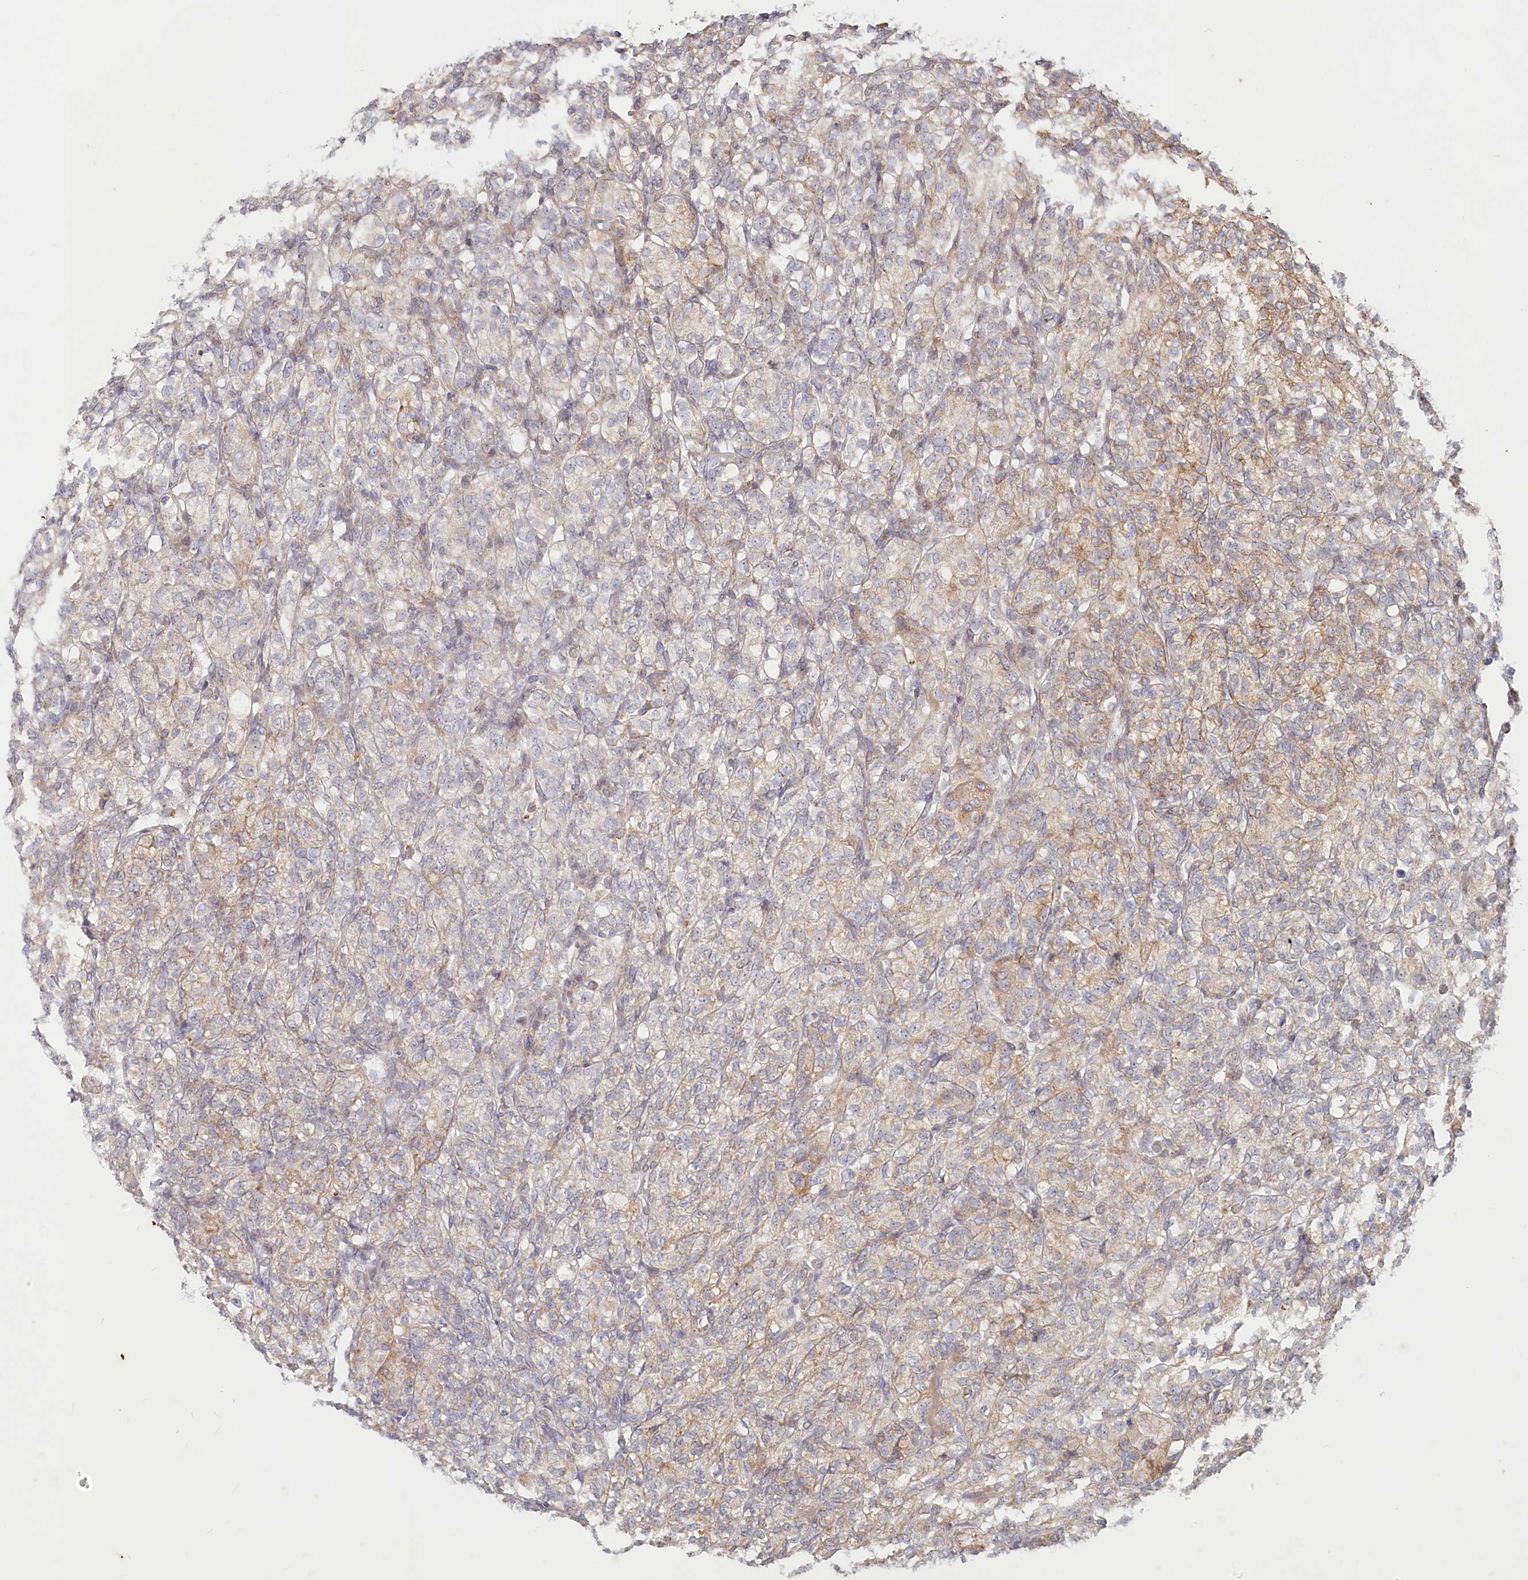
{"staining": {"intensity": "weak", "quantity": "25%-75%", "location": "cytoplasmic/membranous"}, "tissue": "renal cancer", "cell_type": "Tumor cells", "image_type": "cancer", "snomed": [{"axis": "morphology", "description": "Adenocarcinoma, NOS"}, {"axis": "topography", "description": "Kidney"}], "caption": "Immunohistochemistry (IHC) photomicrograph of human renal cancer (adenocarcinoma) stained for a protein (brown), which demonstrates low levels of weak cytoplasmic/membranous expression in approximately 25%-75% of tumor cells.", "gene": "MTG1", "patient": {"sex": "male", "age": 77}}